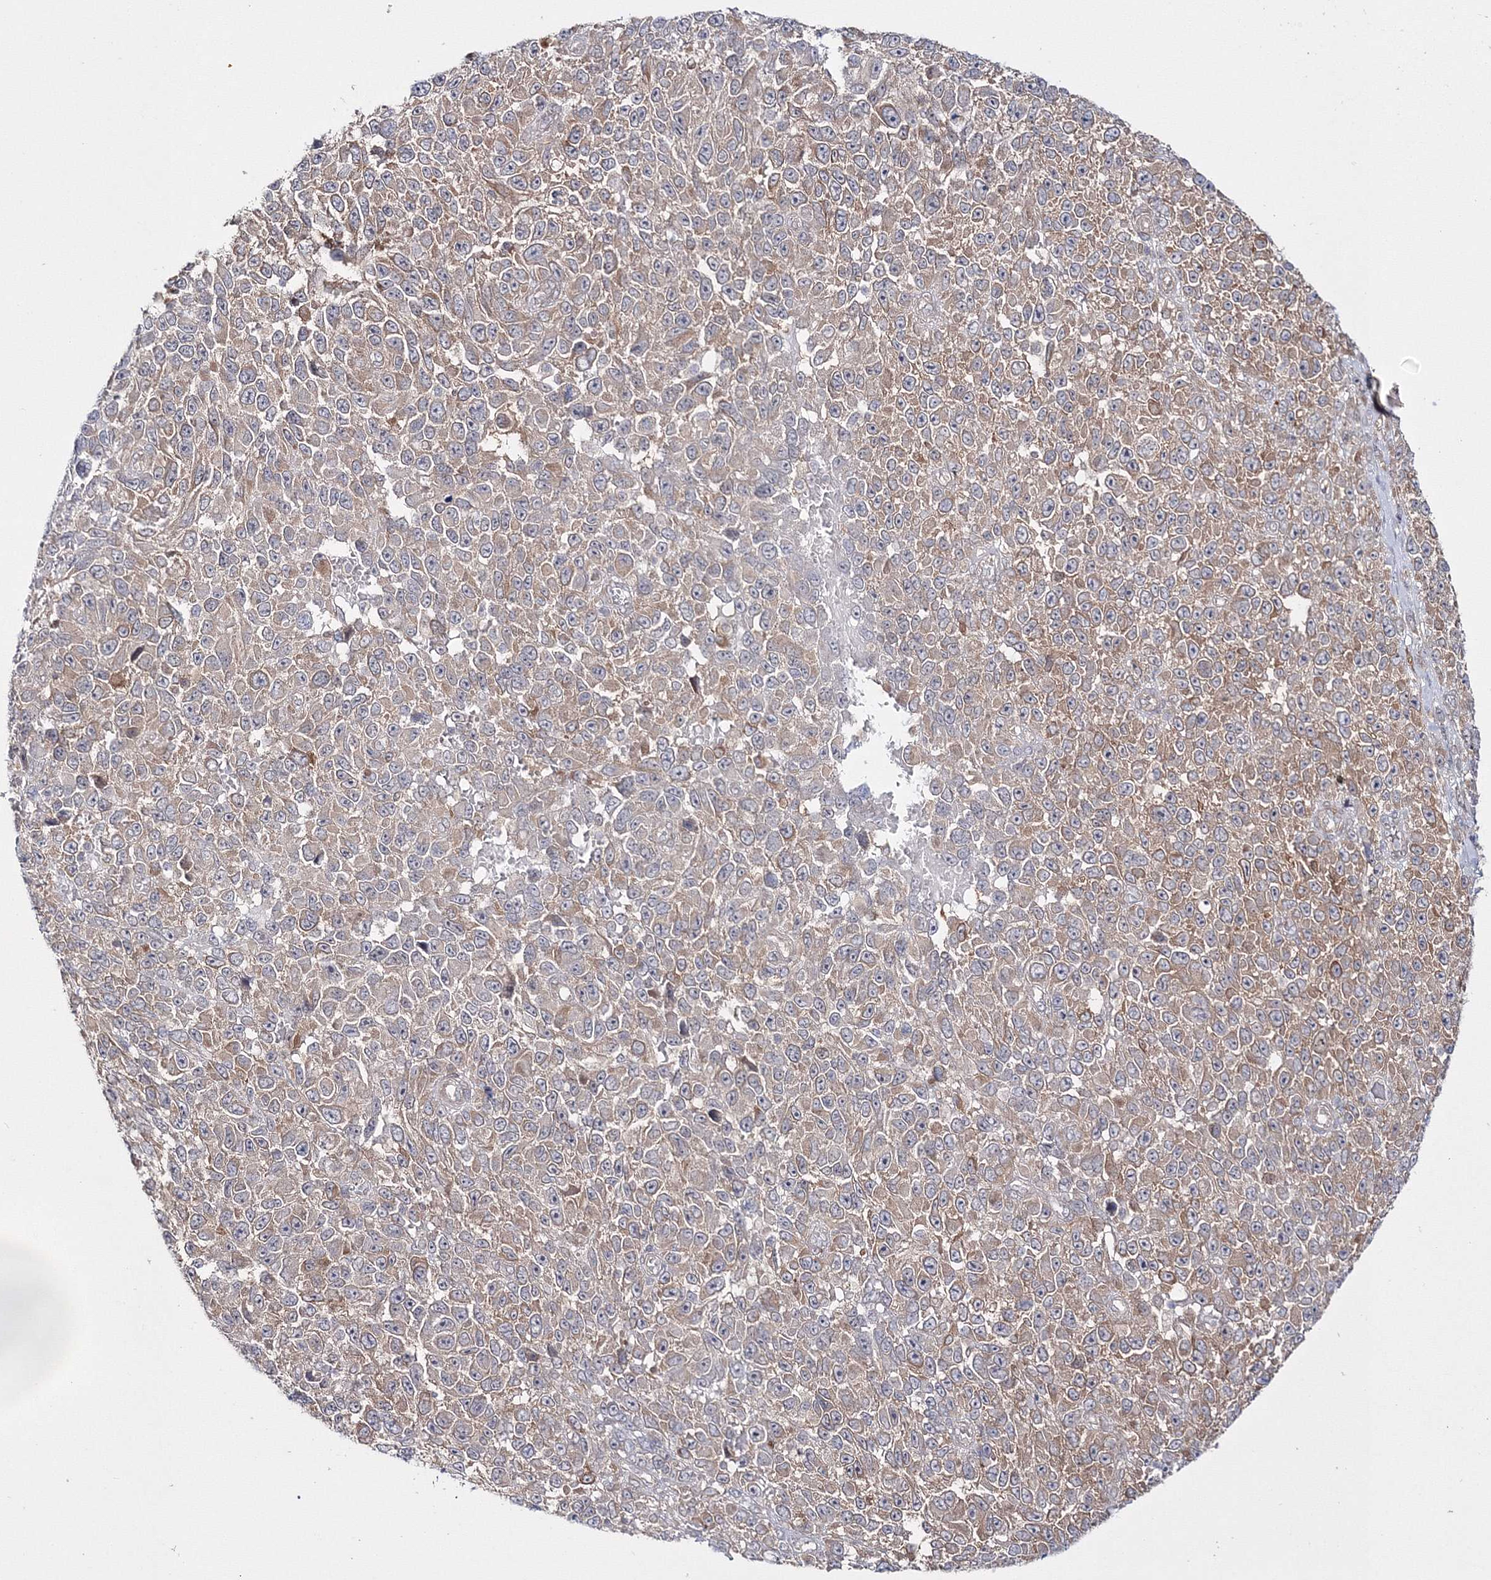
{"staining": {"intensity": "moderate", "quantity": "25%-75%", "location": "cytoplasmic/membranous"}, "tissue": "melanoma", "cell_type": "Tumor cells", "image_type": "cancer", "snomed": [{"axis": "morphology", "description": "Malignant melanoma, NOS"}, {"axis": "topography", "description": "Skin"}], "caption": "Melanoma tissue exhibits moderate cytoplasmic/membranous staining in about 25%-75% of tumor cells, visualized by immunohistochemistry.", "gene": "IPMK", "patient": {"sex": "female", "age": 96}}